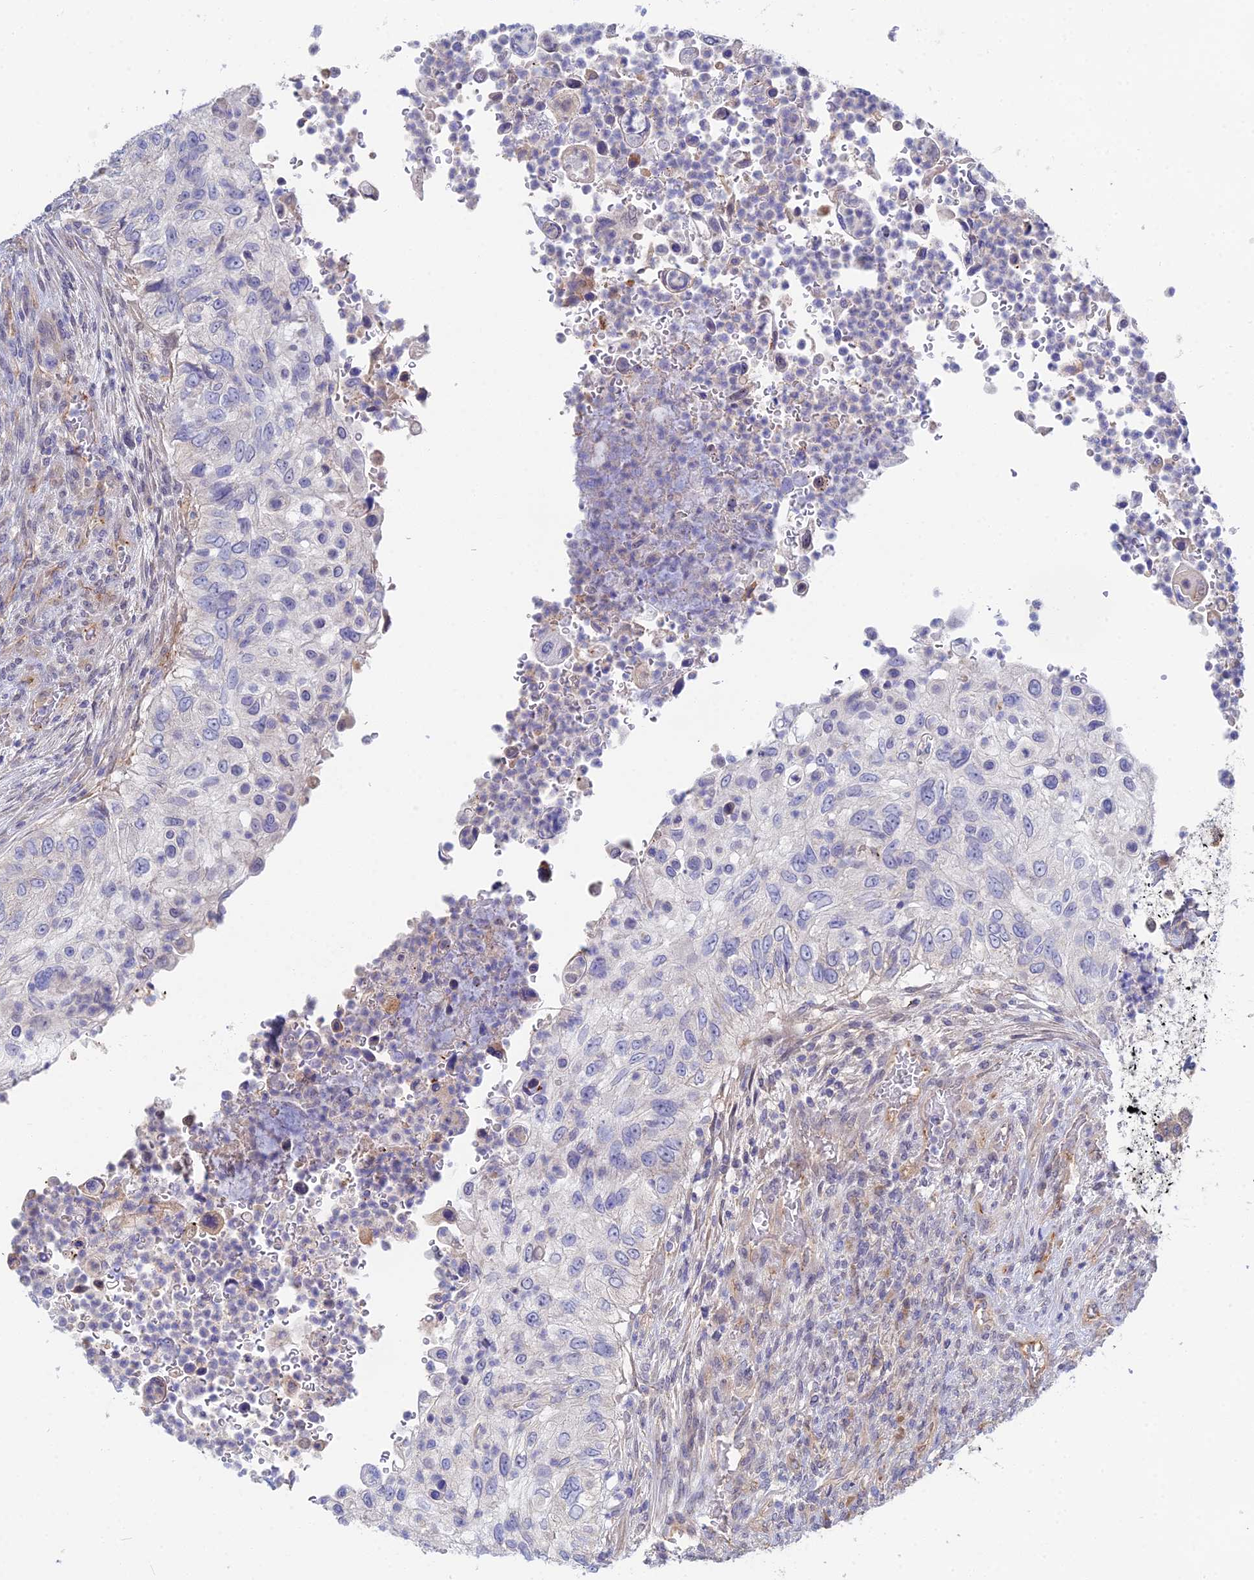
{"staining": {"intensity": "negative", "quantity": "none", "location": "none"}, "tissue": "urothelial cancer", "cell_type": "Tumor cells", "image_type": "cancer", "snomed": [{"axis": "morphology", "description": "Urothelial carcinoma, High grade"}, {"axis": "topography", "description": "Urinary bladder"}], "caption": "High power microscopy photomicrograph of an immunohistochemistry (IHC) histopathology image of urothelial carcinoma (high-grade), revealing no significant expression in tumor cells. (DAB (3,3'-diaminobenzidine) immunohistochemistry visualized using brightfield microscopy, high magnification).", "gene": "DNAH14", "patient": {"sex": "female", "age": 60}}